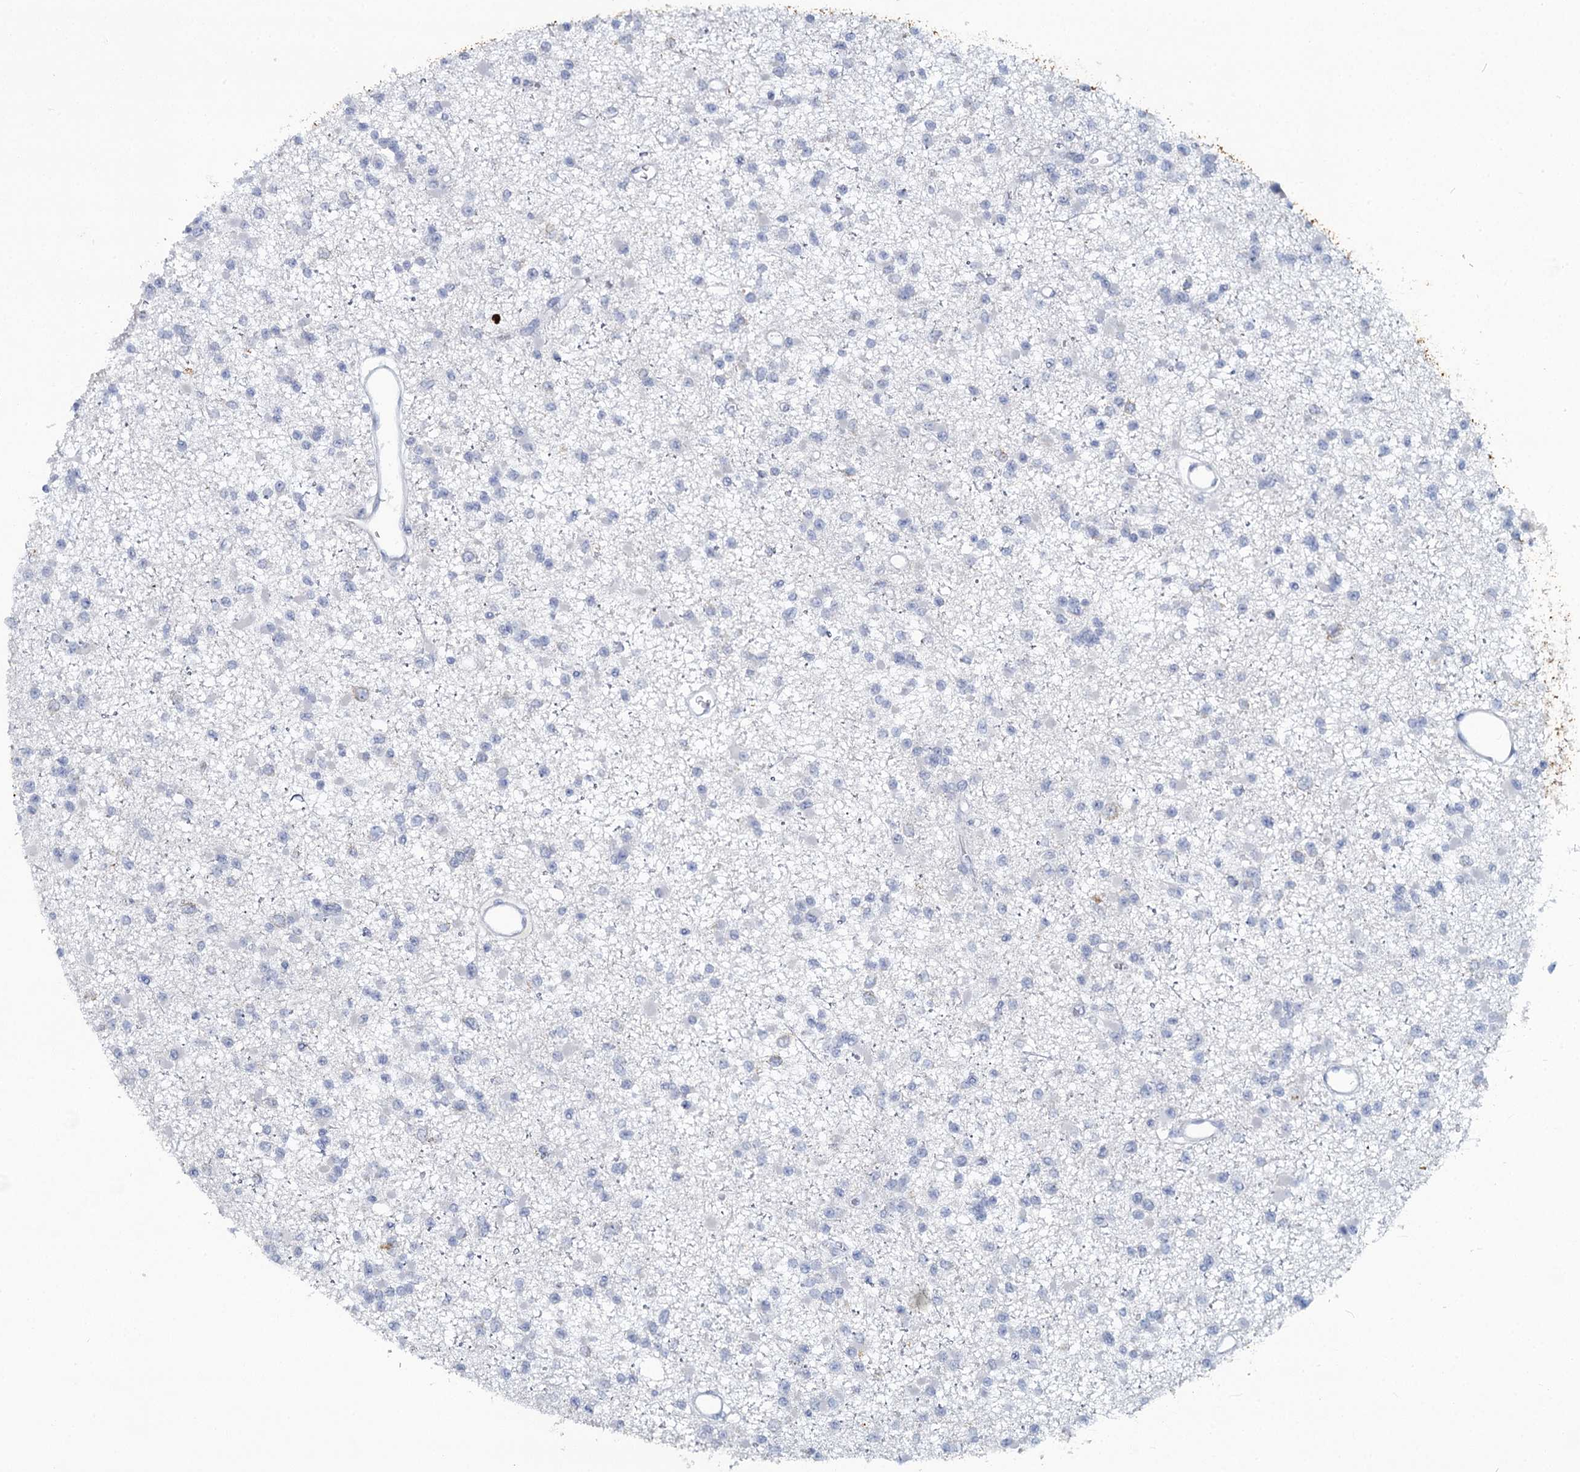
{"staining": {"intensity": "negative", "quantity": "none", "location": "none"}, "tissue": "glioma", "cell_type": "Tumor cells", "image_type": "cancer", "snomed": [{"axis": "morphology", "description": "Glioma, malignant, Low grade"}, {"axis": "topography", "description": "Brain"}], "caption": "Immunohistochemical staining of human malignant glioma (low-grade) reveals no significant positivity in tumor cells. (IHC, brightfield microscopy, high magnification).", "gene": "CHGA", "patient": {"sex": "female", "age": 22}}